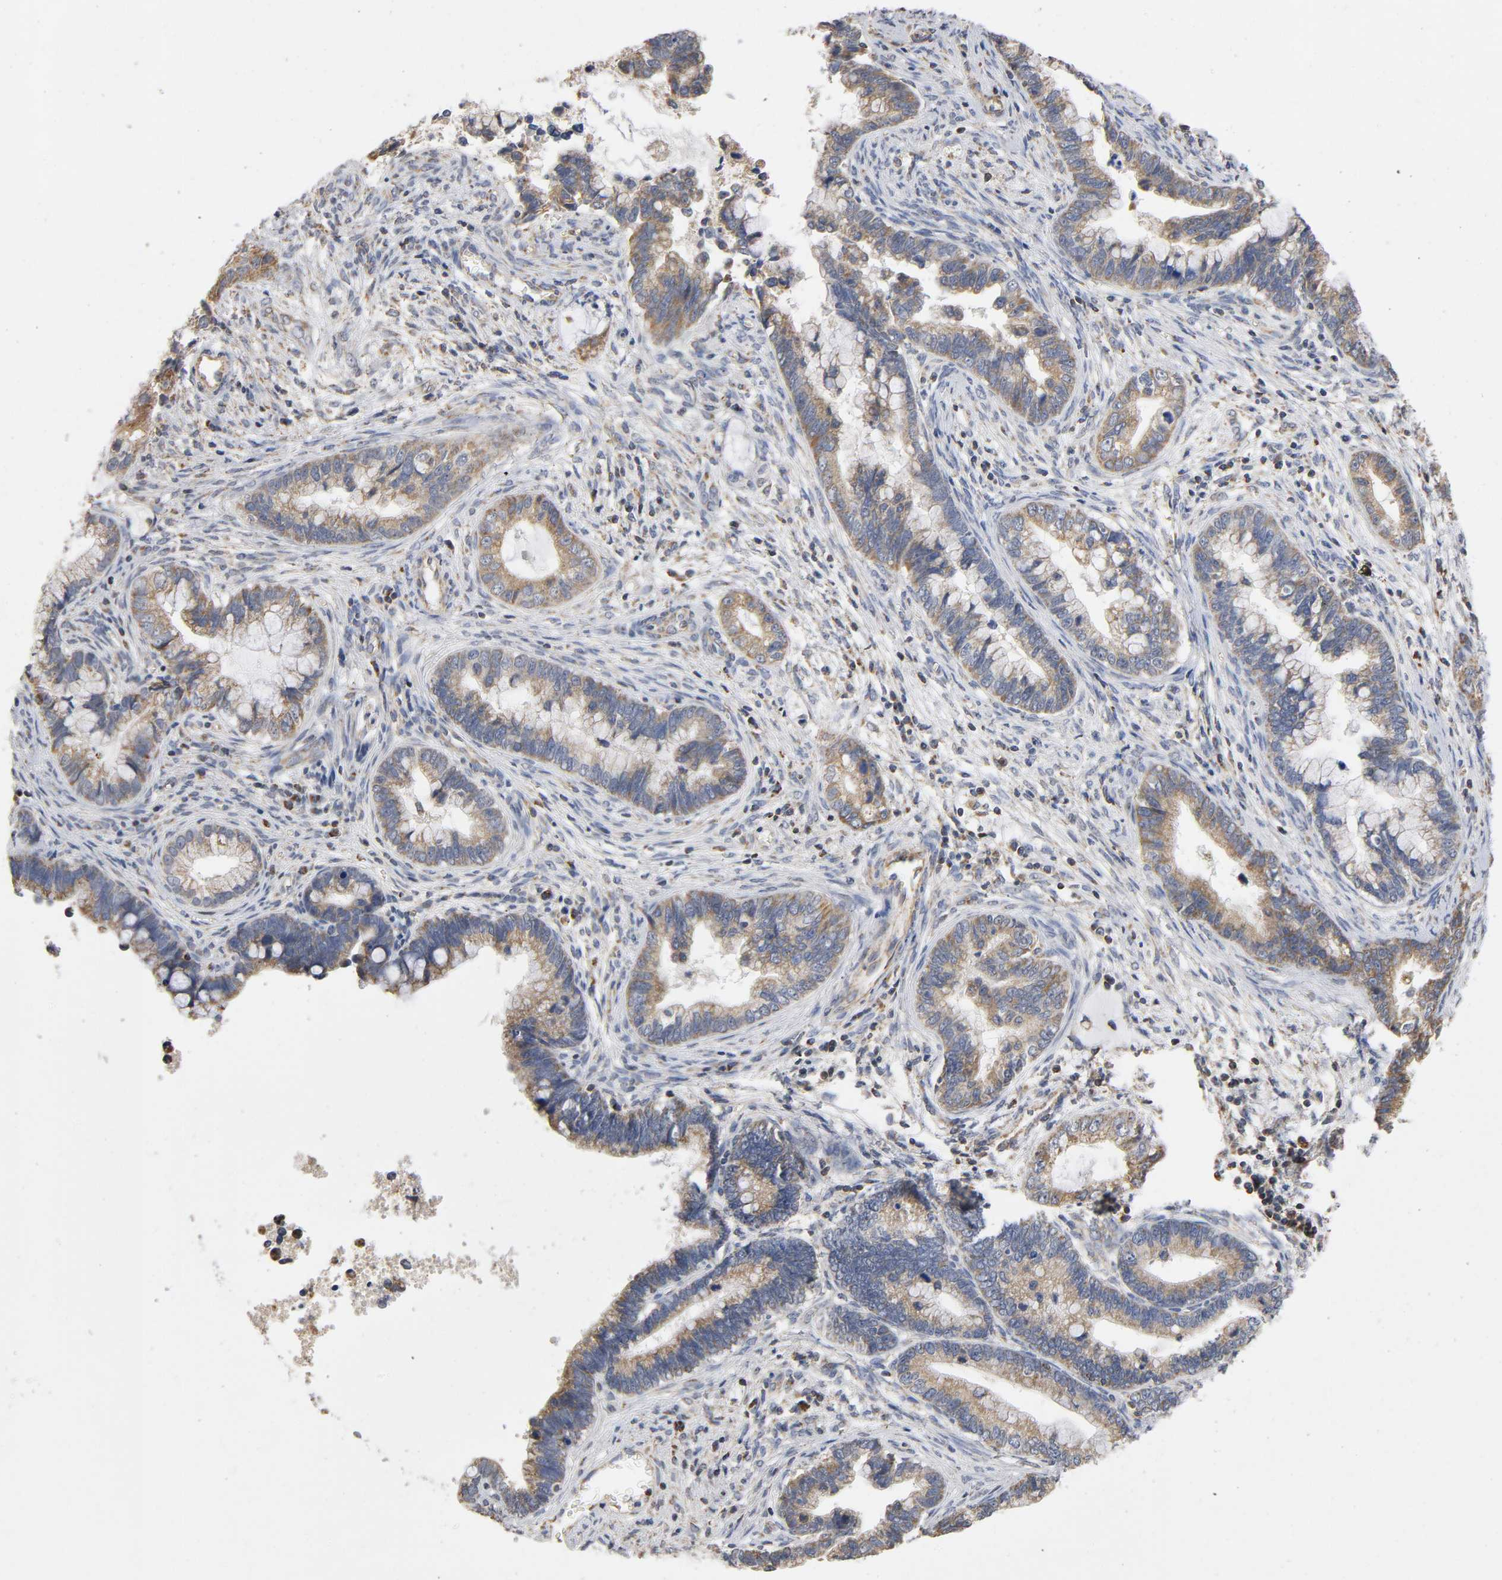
{"staining": {"intensity": "moderate", "quantity": ">75%", "location": "cytoplasmic/membranous"}, "tissue": "cervical cancer", "cell_type": "Tumor cells", "image_type": "cancer", "snomed": [{"axis": "morphology", "description": "Adenocarcinoma, NOS"}, {"axis": "topography", "description": "Cervix"}], "caption": "Immunohistochemistry (IHC) of human cervical cancer exhibits medium levels of moderate cytoplasmic/membranous expression in approximately >75% of tumor cells. The staining was performed using DAB (3,3'-diaminobenzidine), with brown indicating positive protein expression. Nuclei are stained blue with hematoxylin.", "gene": "SYT16", "patient": {"sex": "female", "age": 44}}